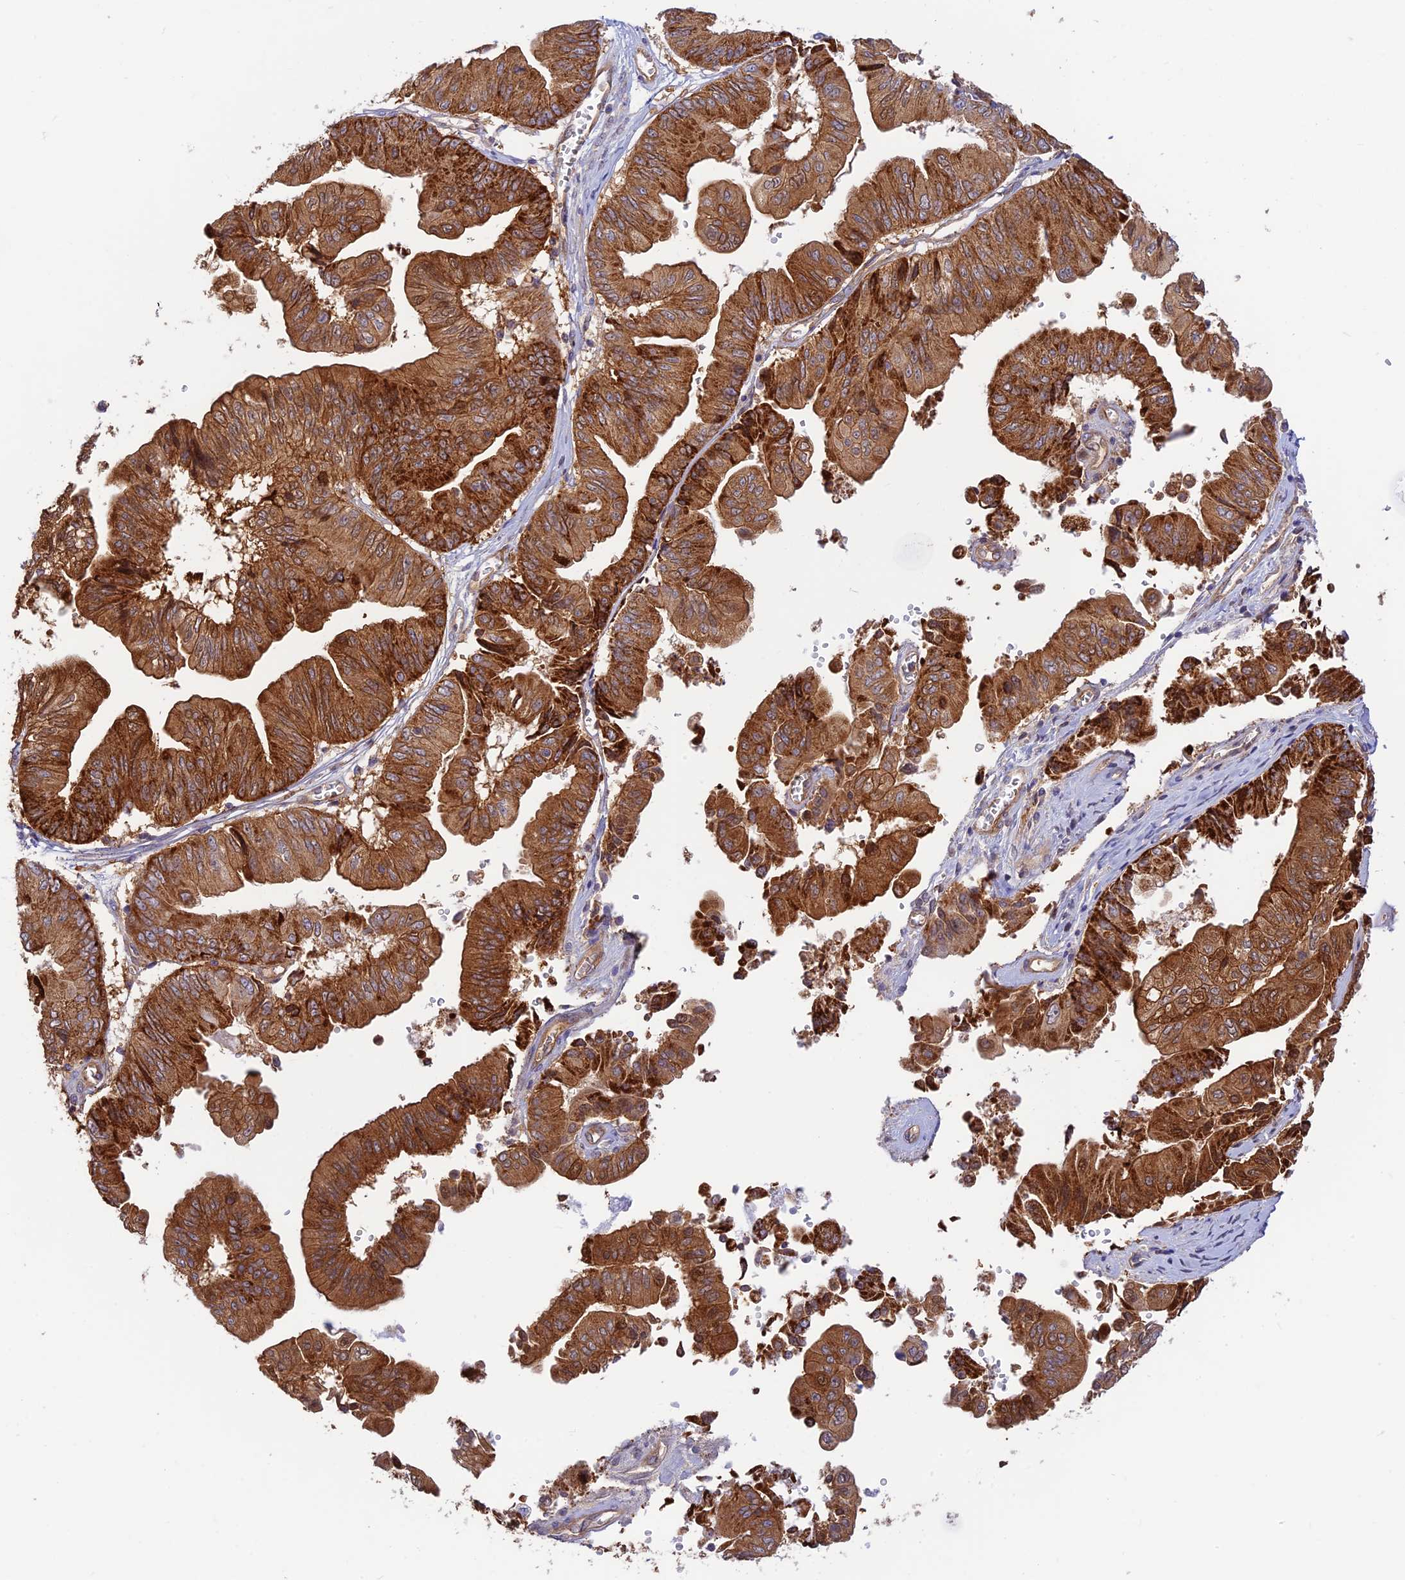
{"staining": {"intensity": "strong", "quantity": ">75%", "location": "cytoplasmic/membranous"}, "tissue": "ovarian cancer", "cell_type": "Tumor cells", "image_type": "cancer", "snomed": [{"axis": "morphology", "description": "Cystadenocarcinoma, mucinous, NOS"}, {"axis": "topography", "description": "Ovary"}], "caption": "This is an image of immunohistochemistry staining of ovarian mucinous cystadenocarcinoma, which shows strong staining in the cytoplasmic/membranous of tumor cells.", "gene": "PPP1R12C", "patient": {"sex": "female", "age": 61}}